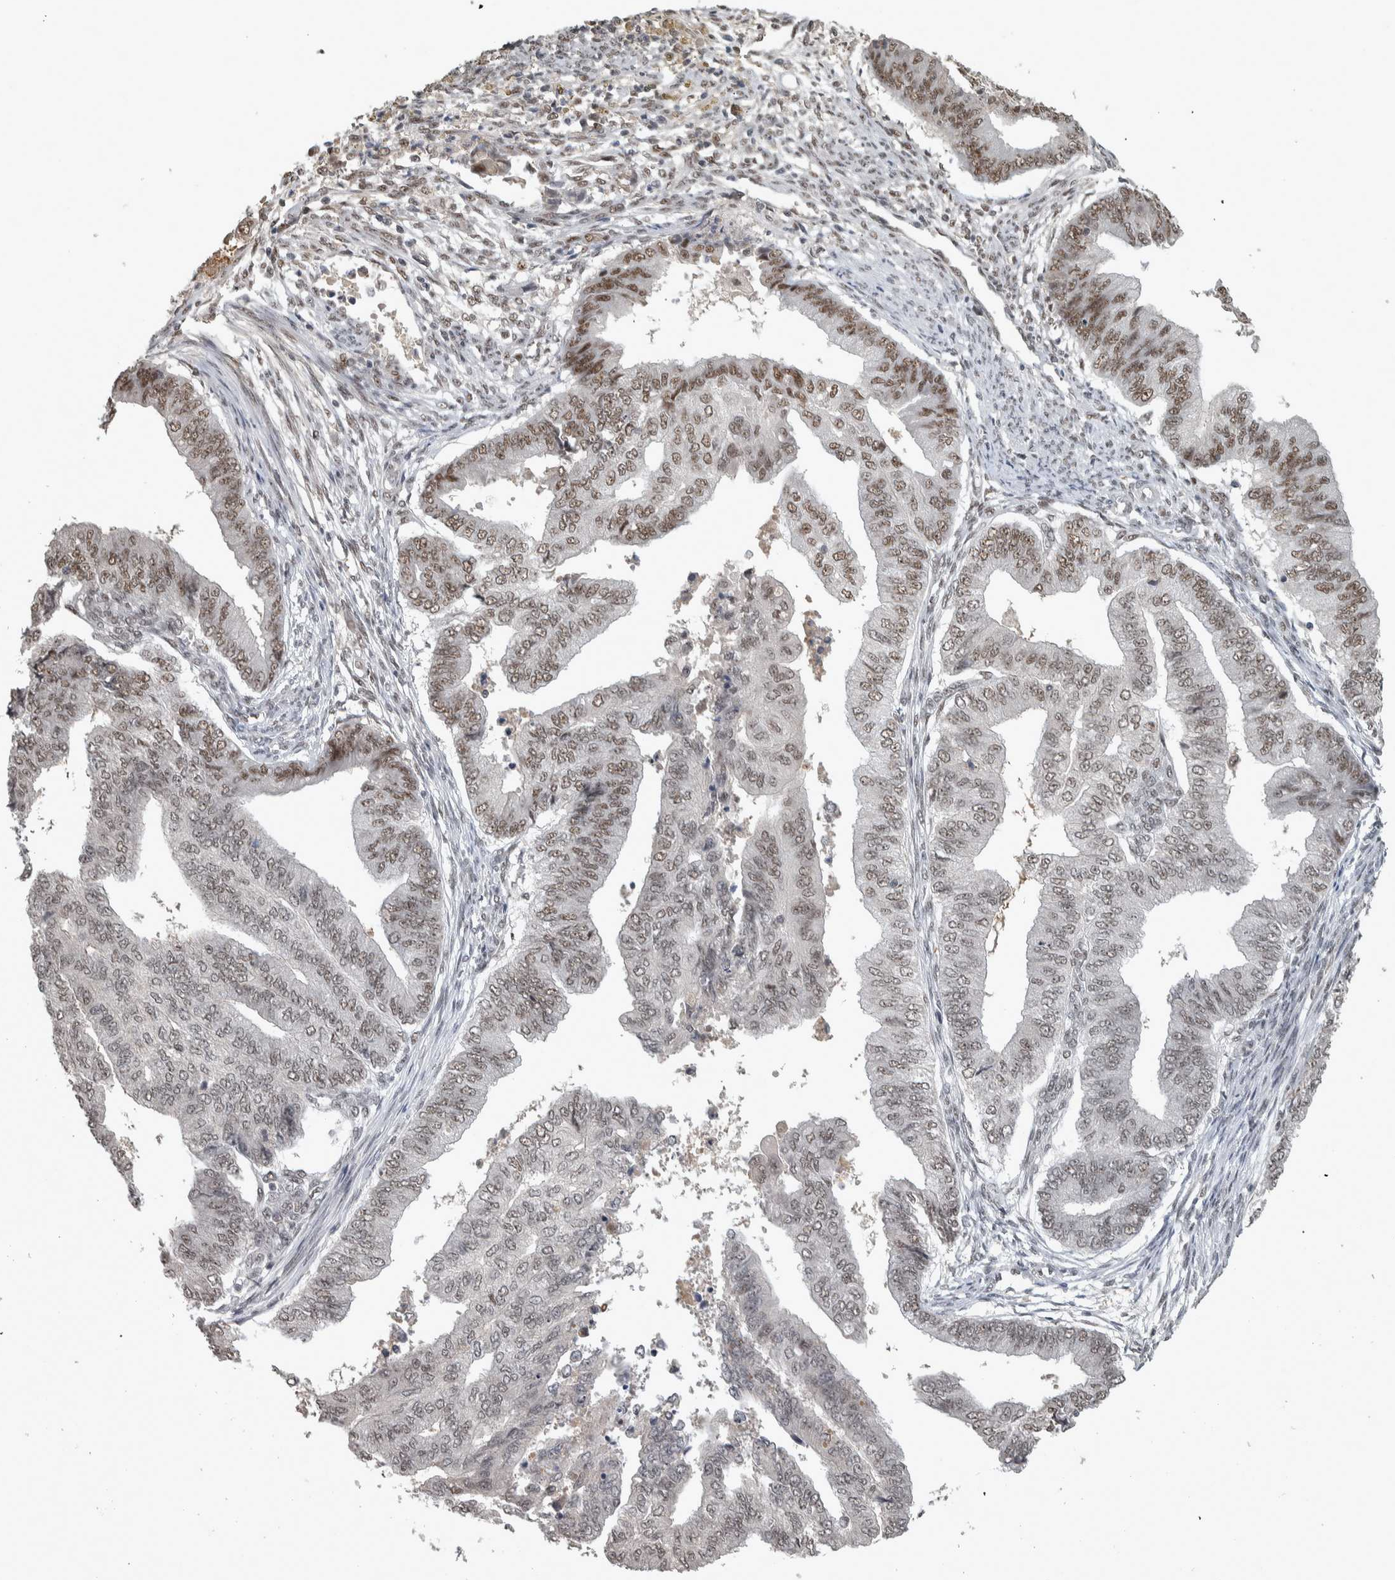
{"staining": {"intensity": "moderate", "quantity": ">75%", "location": "nuclear"}, "tissue": "endometrial cancer", "cell_type": "Tumor cells", "image_type": "cancer", "snomed": [{"axis": "morphology", "description": "Polyp, NOS"}, {"axis": "morphology", "description": "Adenocarcinoma, NOS"}, {"axis": "morphology", "description": "Adenoma, NOS"}, {"axis": "topography", "description": "Endometrium"}], "caption": "This image reveals immunohistochemistry (IHC) staining of human endometrial adenoma, with medium moderate nuclear expression in approximately >75% of tumor cells.", "gene": "DDX42", "patient": {"sex": "female", "age": 79}}